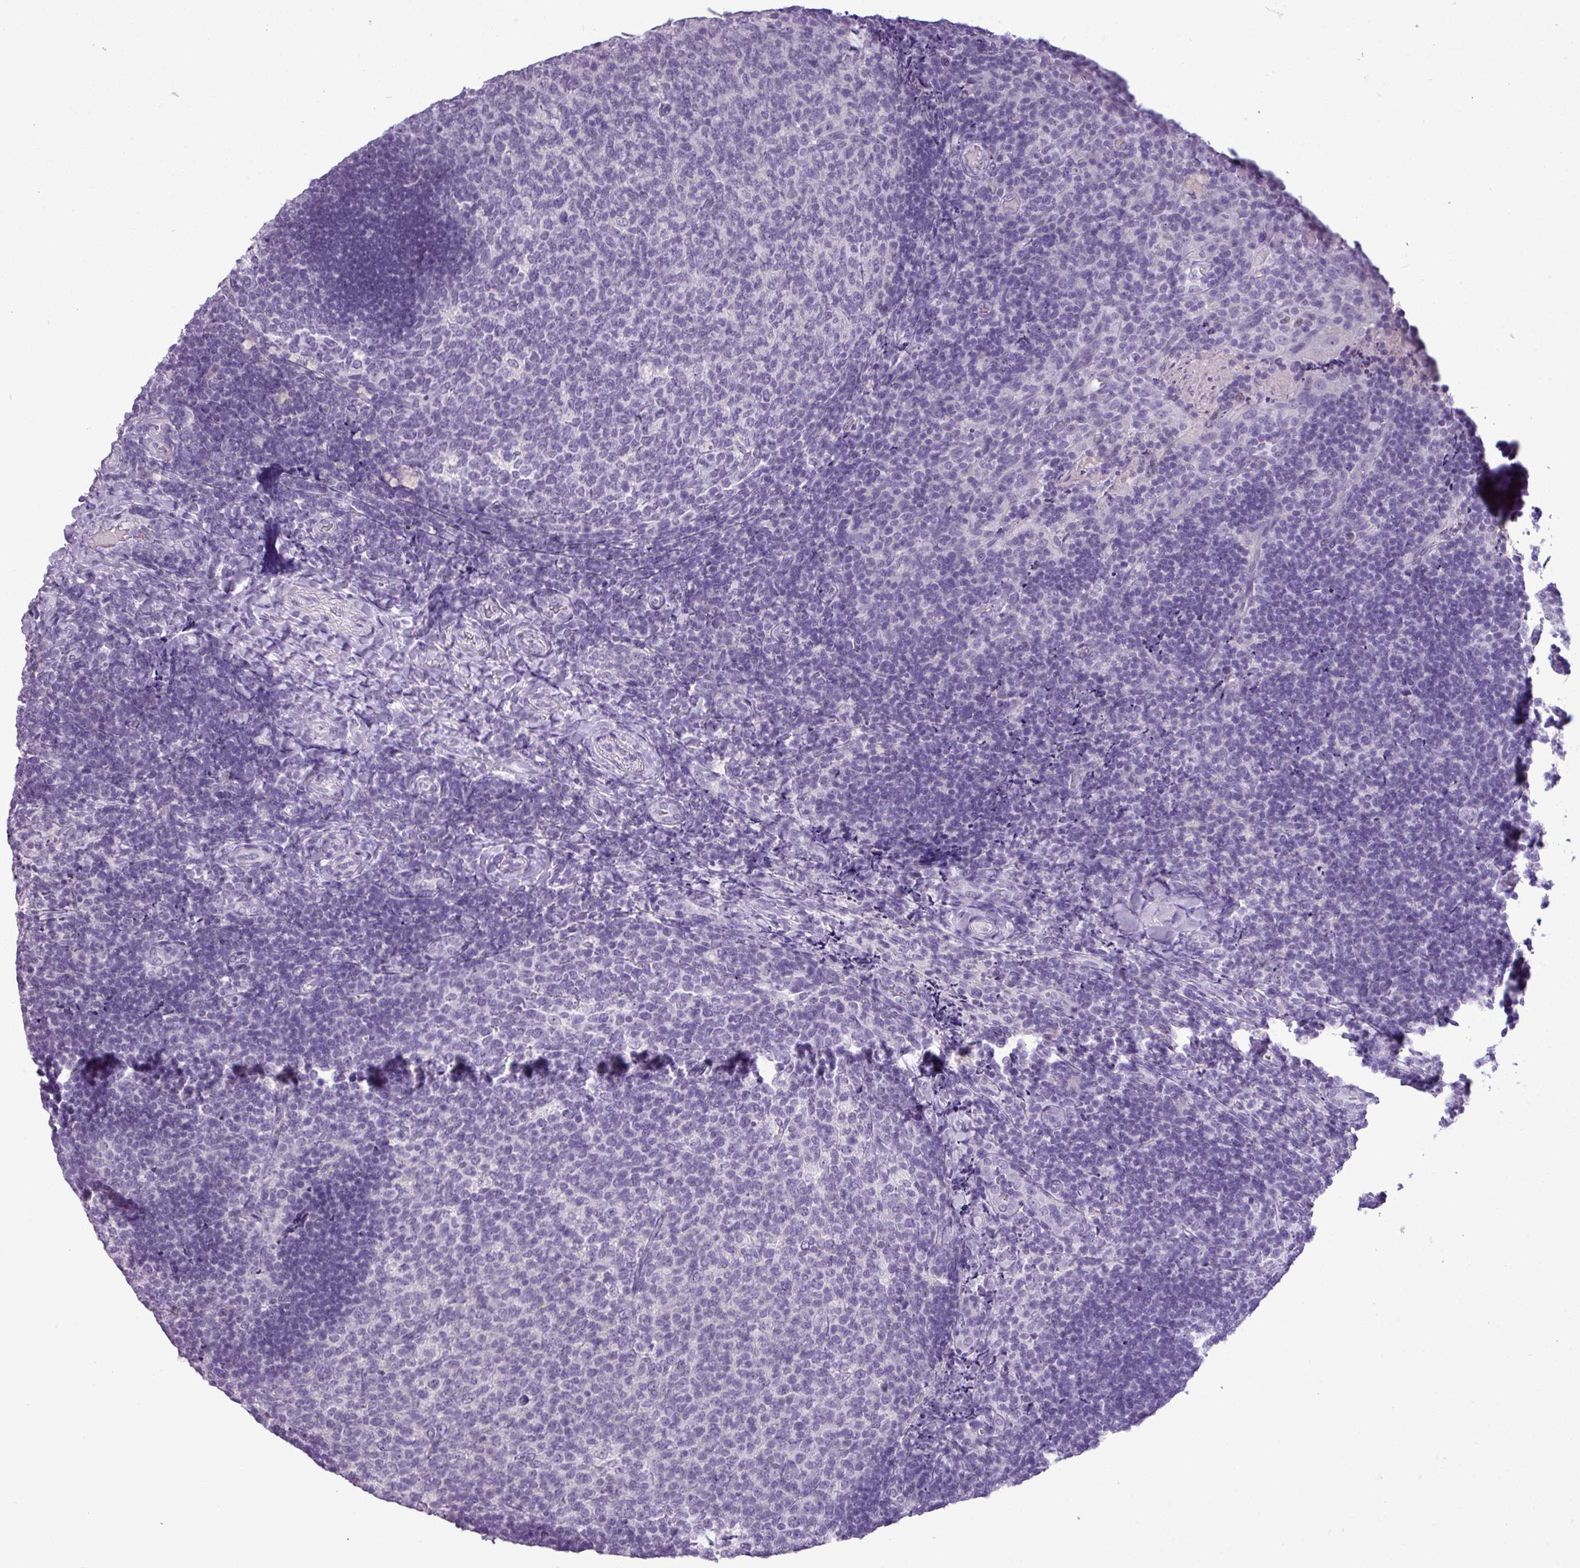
{"staining": {"intensity": "negative", "quantity": "none", "location": "none"}, "tissue": "tonsil", "cell_type": "Germinal center cells", "image_type": "normal", "snomed": [{"axis": "morphology", "description": "Normal tissue, NOS"}, {"axis": "topography", "description": "Tonsil"}], "caption": "Normal tonsil was stained to show a protein in brown. There is no significant positivity in germinal center cells. (DAB (3,3'-diaminobenzidine) immunohistochemistry, high magnification).", "gene": "TMEM91", "patient": {"sex": "female", "age": 10}}